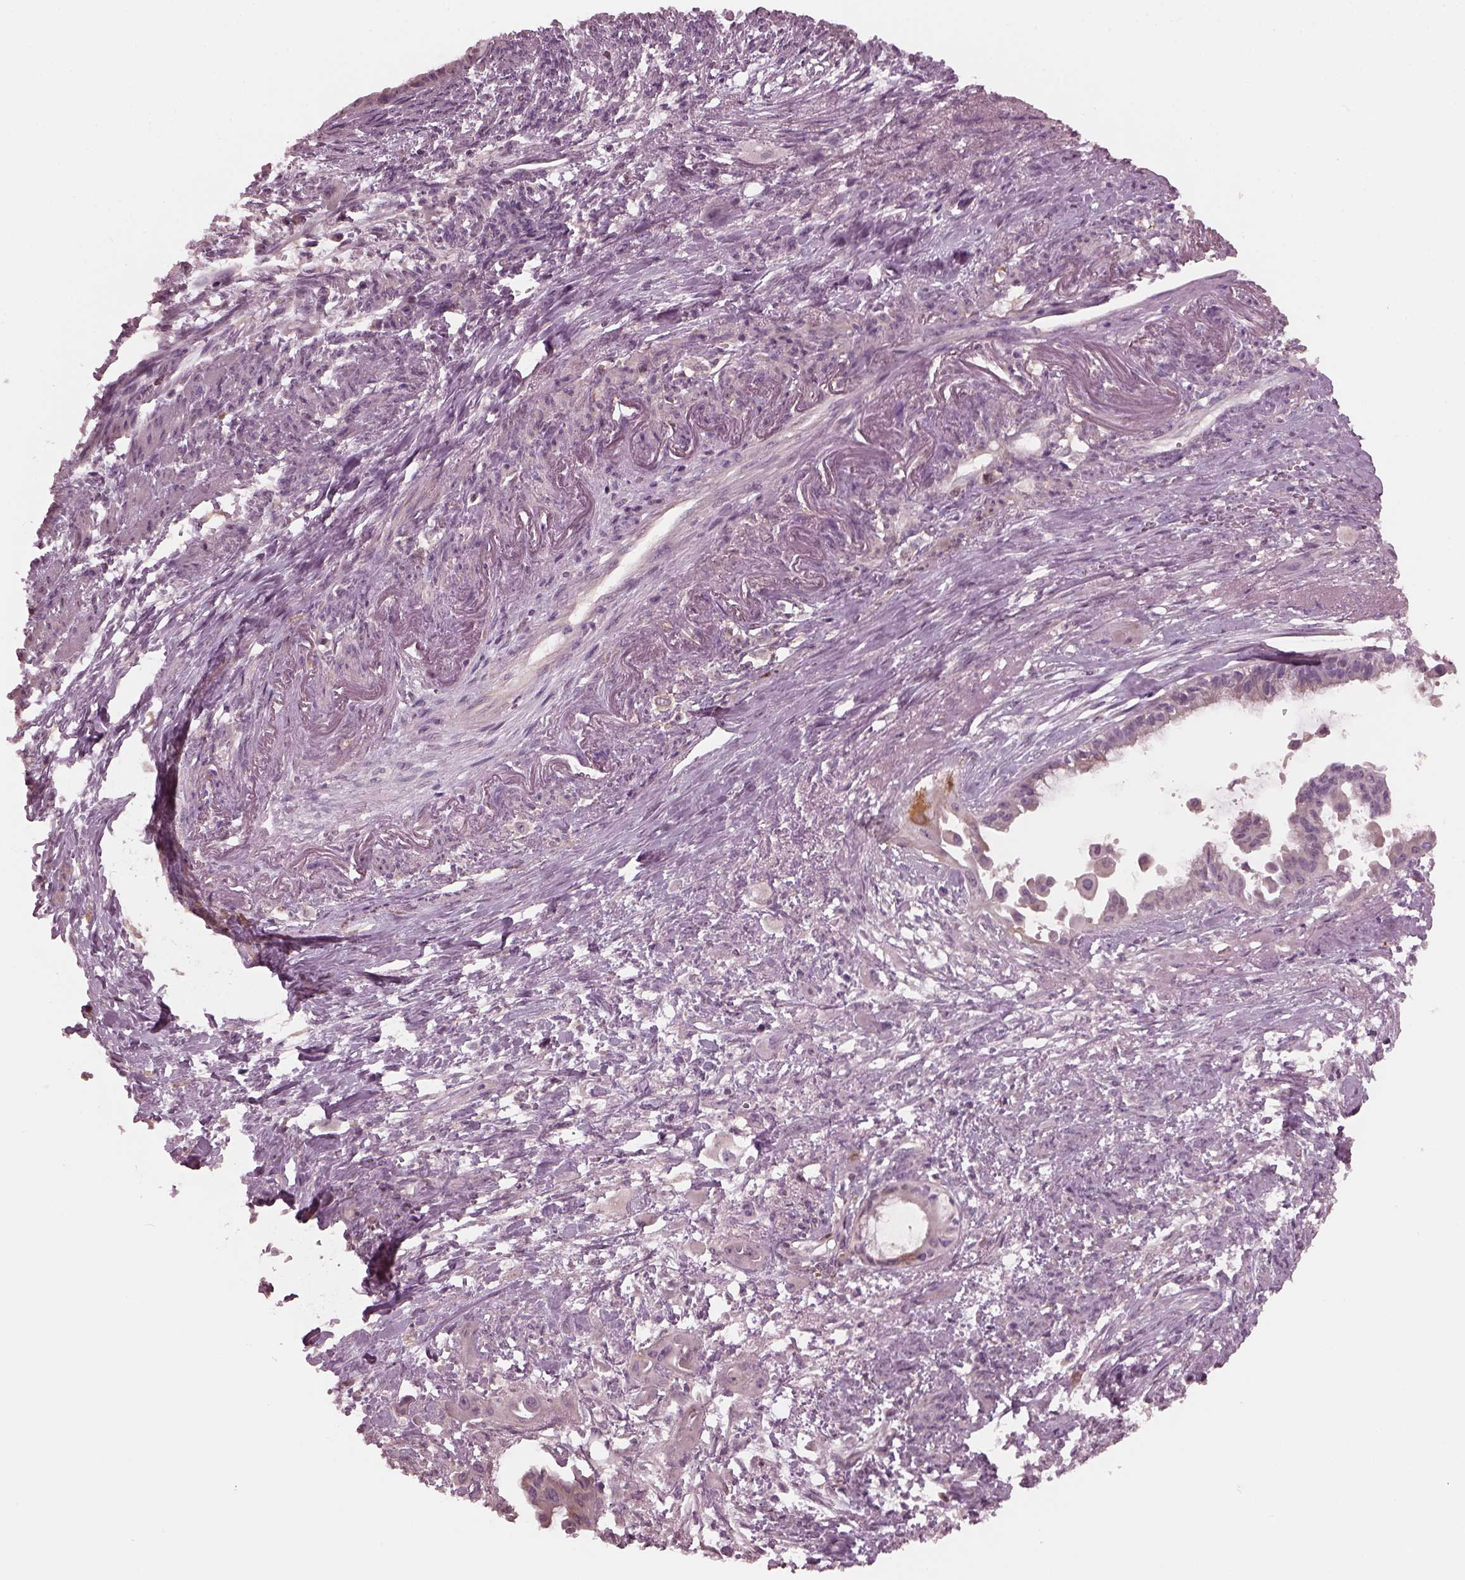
{"staining": {"intensity": "weak", "quantity": "<25%", "location": "cytoplasmic/membranous"}, "tissue": "endometrial cancer", "cell_type": "Tumor cells", "image_type": "cancer", "snomed": [{"axis": "morphology", "description": "Adenocarcinoma, NOS"}, {"axis": "topography", "description": "Endometrium"}], "caption": "Immunohistochemistry micrograph of neoplastic tissue: adenocarcinoma (endometrial) stained with DAB exhibits no significant protein staining in tumor cells.", "gene": "PORCN", "patient": {"sex": "female", "age": 86}}